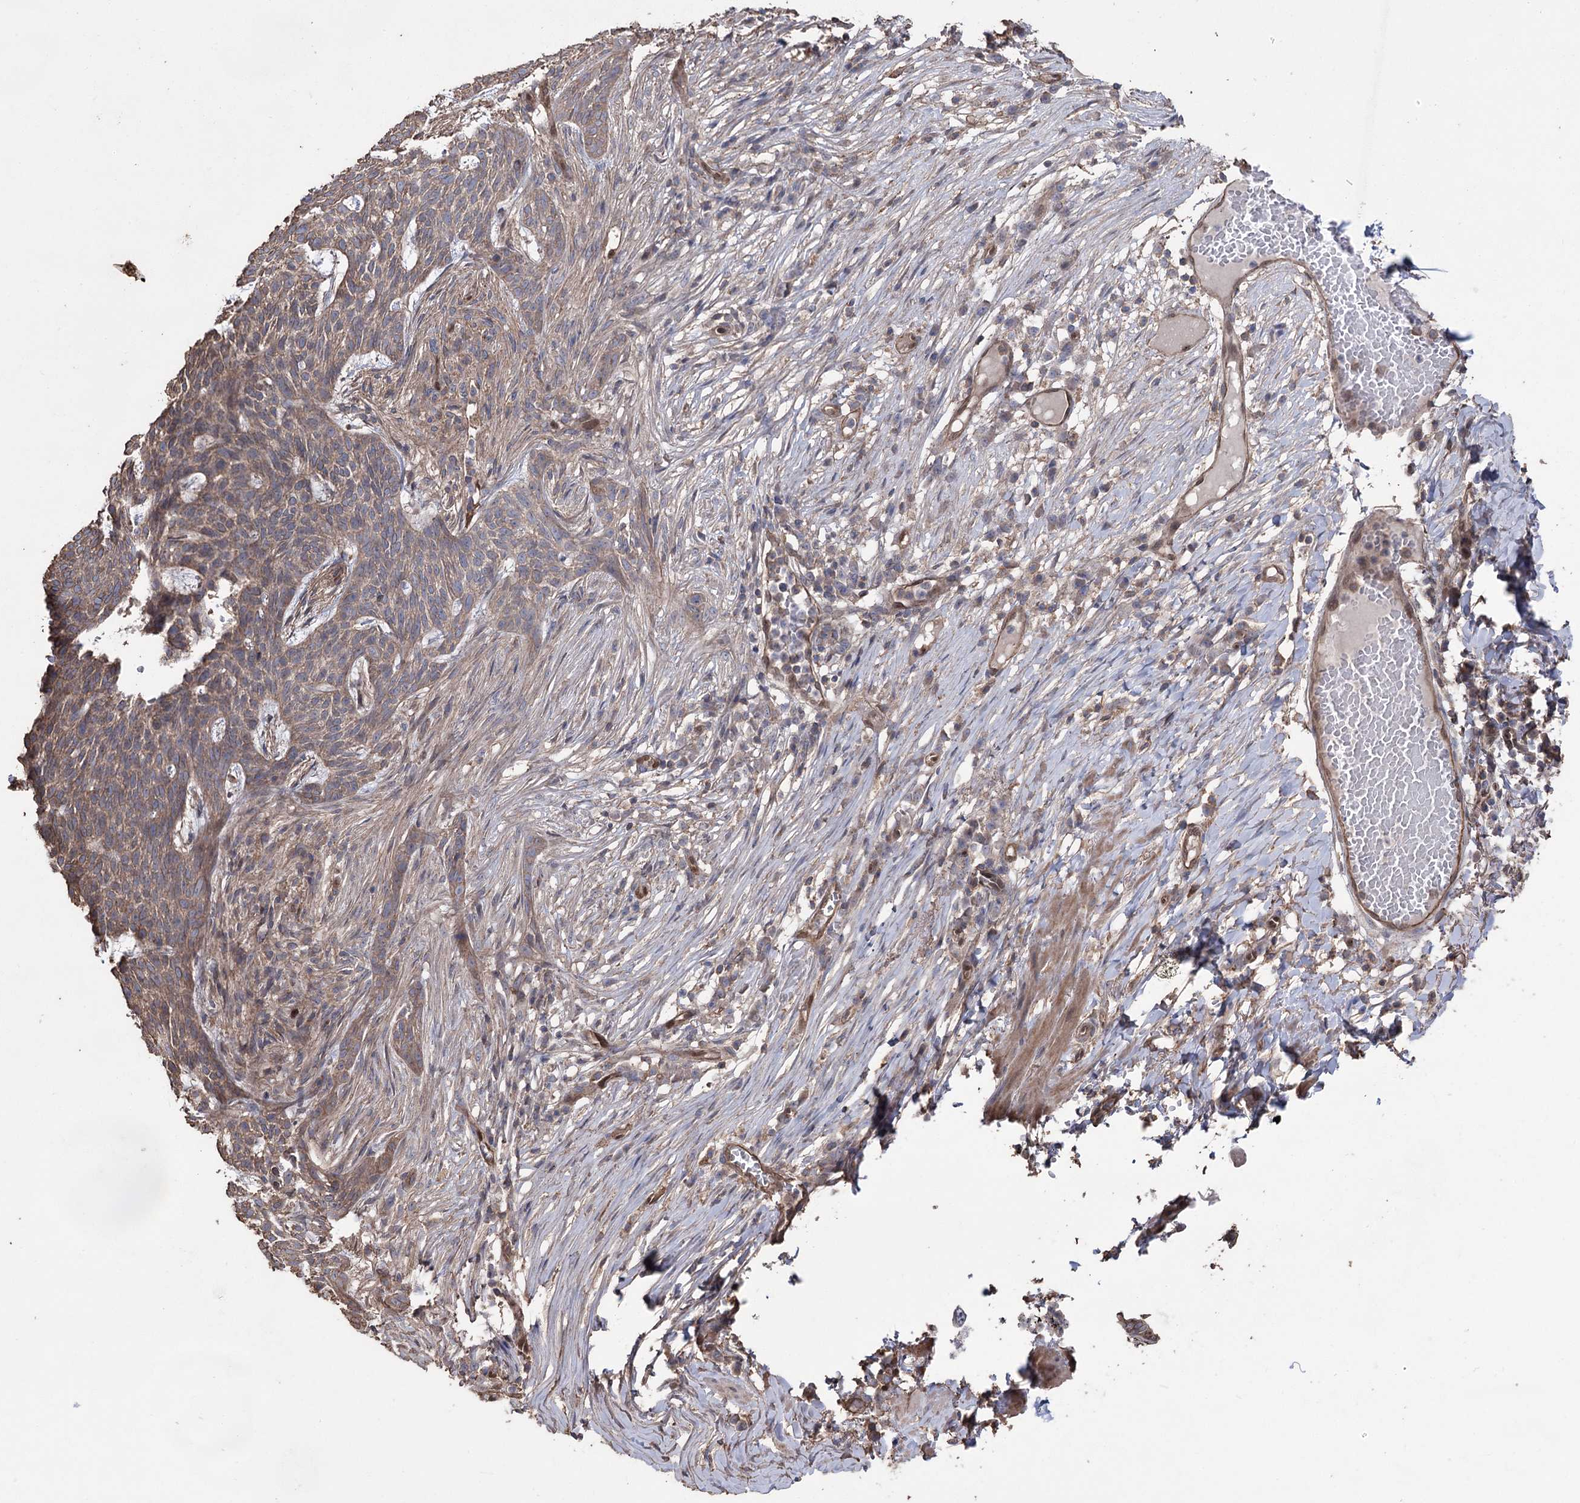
{"staining": {"intensity": "weak", "quantity": ">75%", "location": "cytoplasmic/membranous"}, "tissue": "skin cancer", "cell_type": "Tumor cells", "image_type": "cancer", "snomed": [{"axis": "morphology", "description": "Normal tissue, NOS"}, {"axis": "morphology", "description": "Basal cell carcinoma"}, {"axis": "topography", "description": "Skin"}], "caption": "DAB immunohistochemical staining of basal cell carcinoma (skin) demonstrates weak cytoplasmic/membranous protein staining in about >75% of tumor cells. Immunohistochemistry stains the protein of interest in brown and the nuclei are stained blue.", "gene": "FAM13B", "patient": {"sex": "male", "age": 64}}